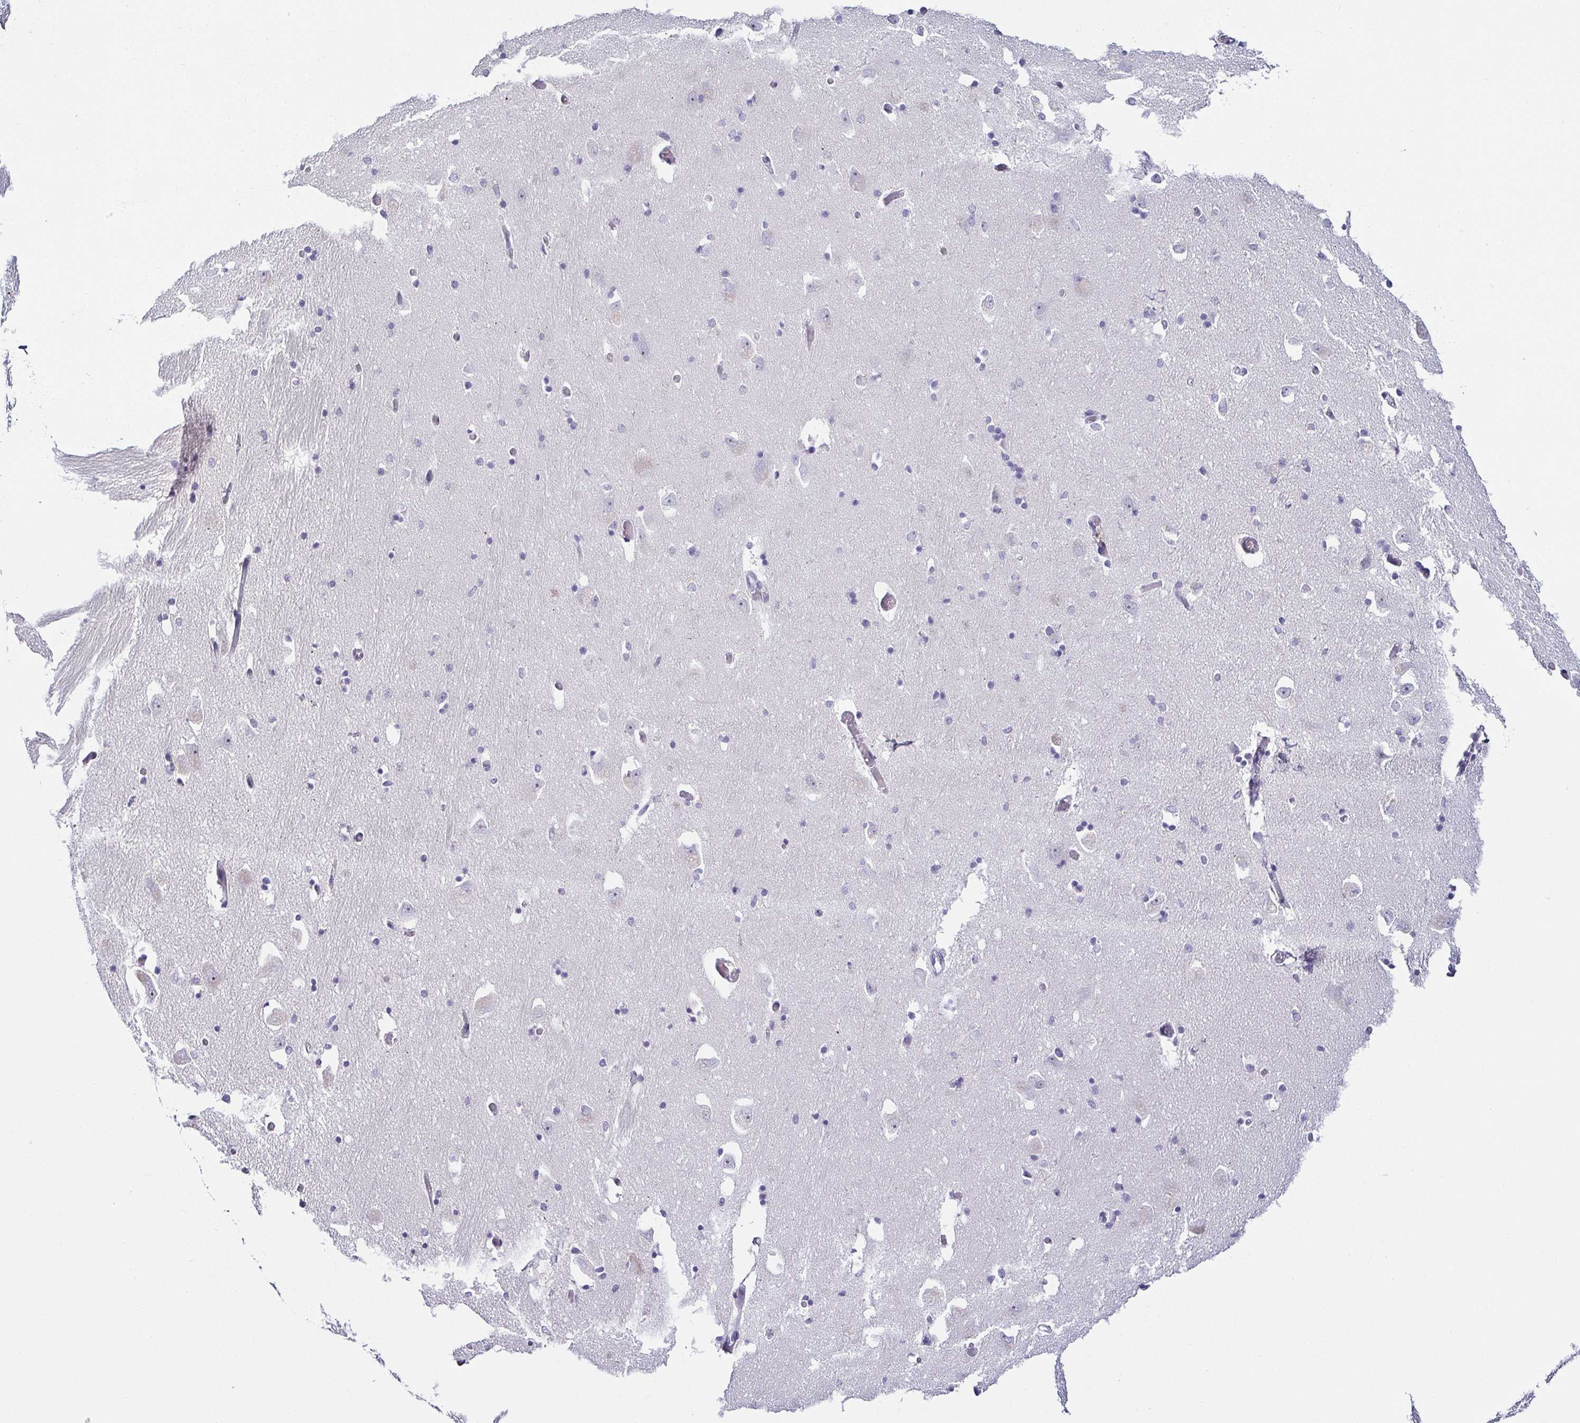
{"staining": {"intensity": "negative", "quantity": "none", "location": "none"}, "tissue": "caudate", "cell_type": "Glial cells", "image_type": "normal", "snomed": [{"axis": "morphology", "description": "Normal tissue, NOS"}, {"axis": "topography", "description": "Lateral ventricle wall"}, {"axis": "topography", "description": "Hippocampus"}], "caption": "Immunohistochemistry image of normal caudate: caudate stained with DAB exhibits no significant protein positivity in glial cells. (IHC, brightfield microscopy, high magnification).", "gene": "FAM162B", "patient": {"sex": "female", "age": 63}}